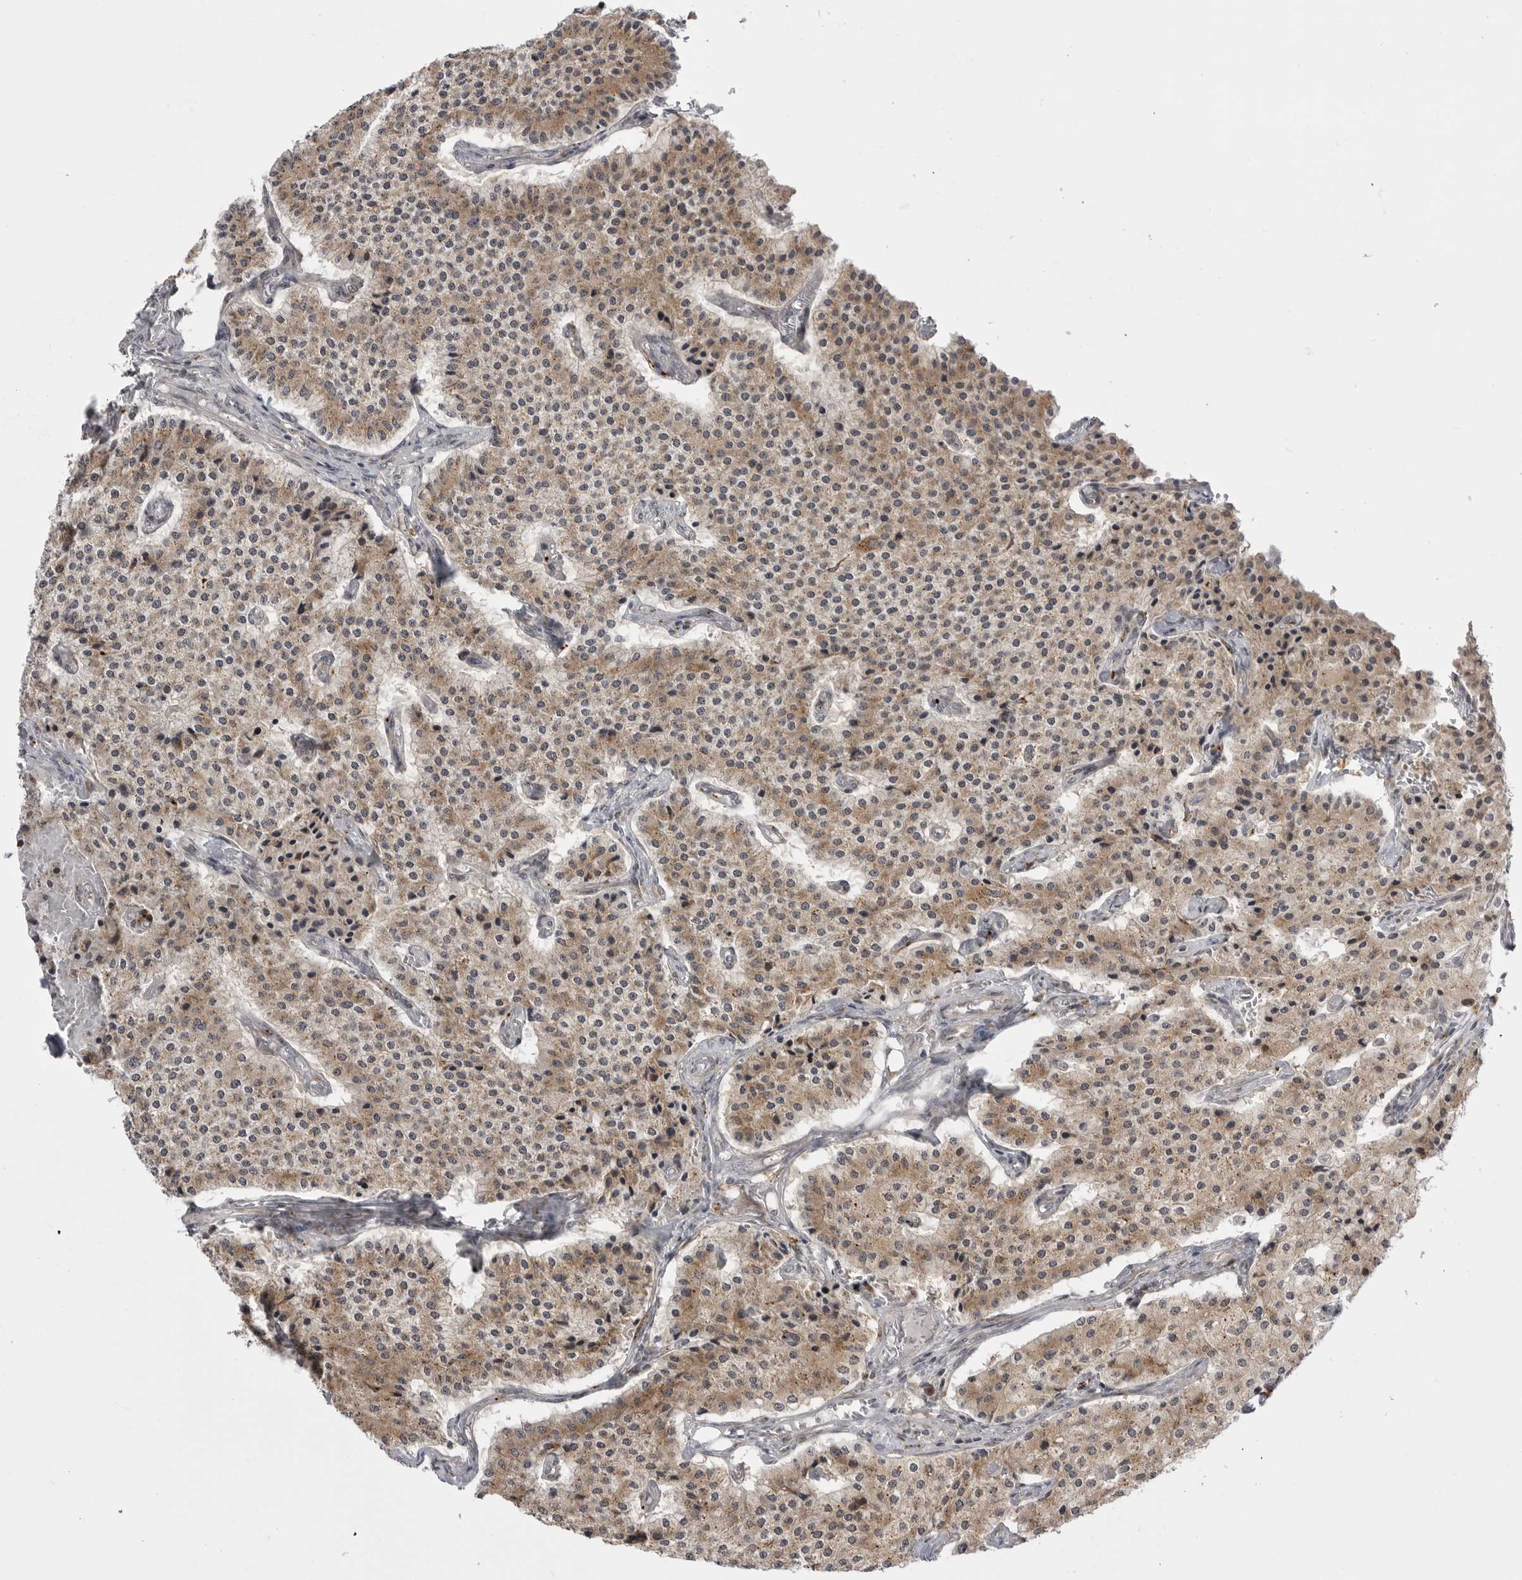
{"staining": {"intensity": "moderate", "quantity": ">75%", "location": "cytoplasmic/membranous"}, "tissue": "carcinoid", "cell_type": "Tumor cells", "image_type": "cancer", "snomed": [{"axis": "morphology", "description": "Carcinoid, malignant, NOS"}, {"axis": "topography", "description": "Colon"}], "caption": "Immunohistochemical staining of human malignant carcinoid reveals medium levels of moderate cytoplasmic/membranous expression in approximately >75% of tumor cells.", "gene": "PTK2B", "patient": {"sex": "female", "age": 52}}